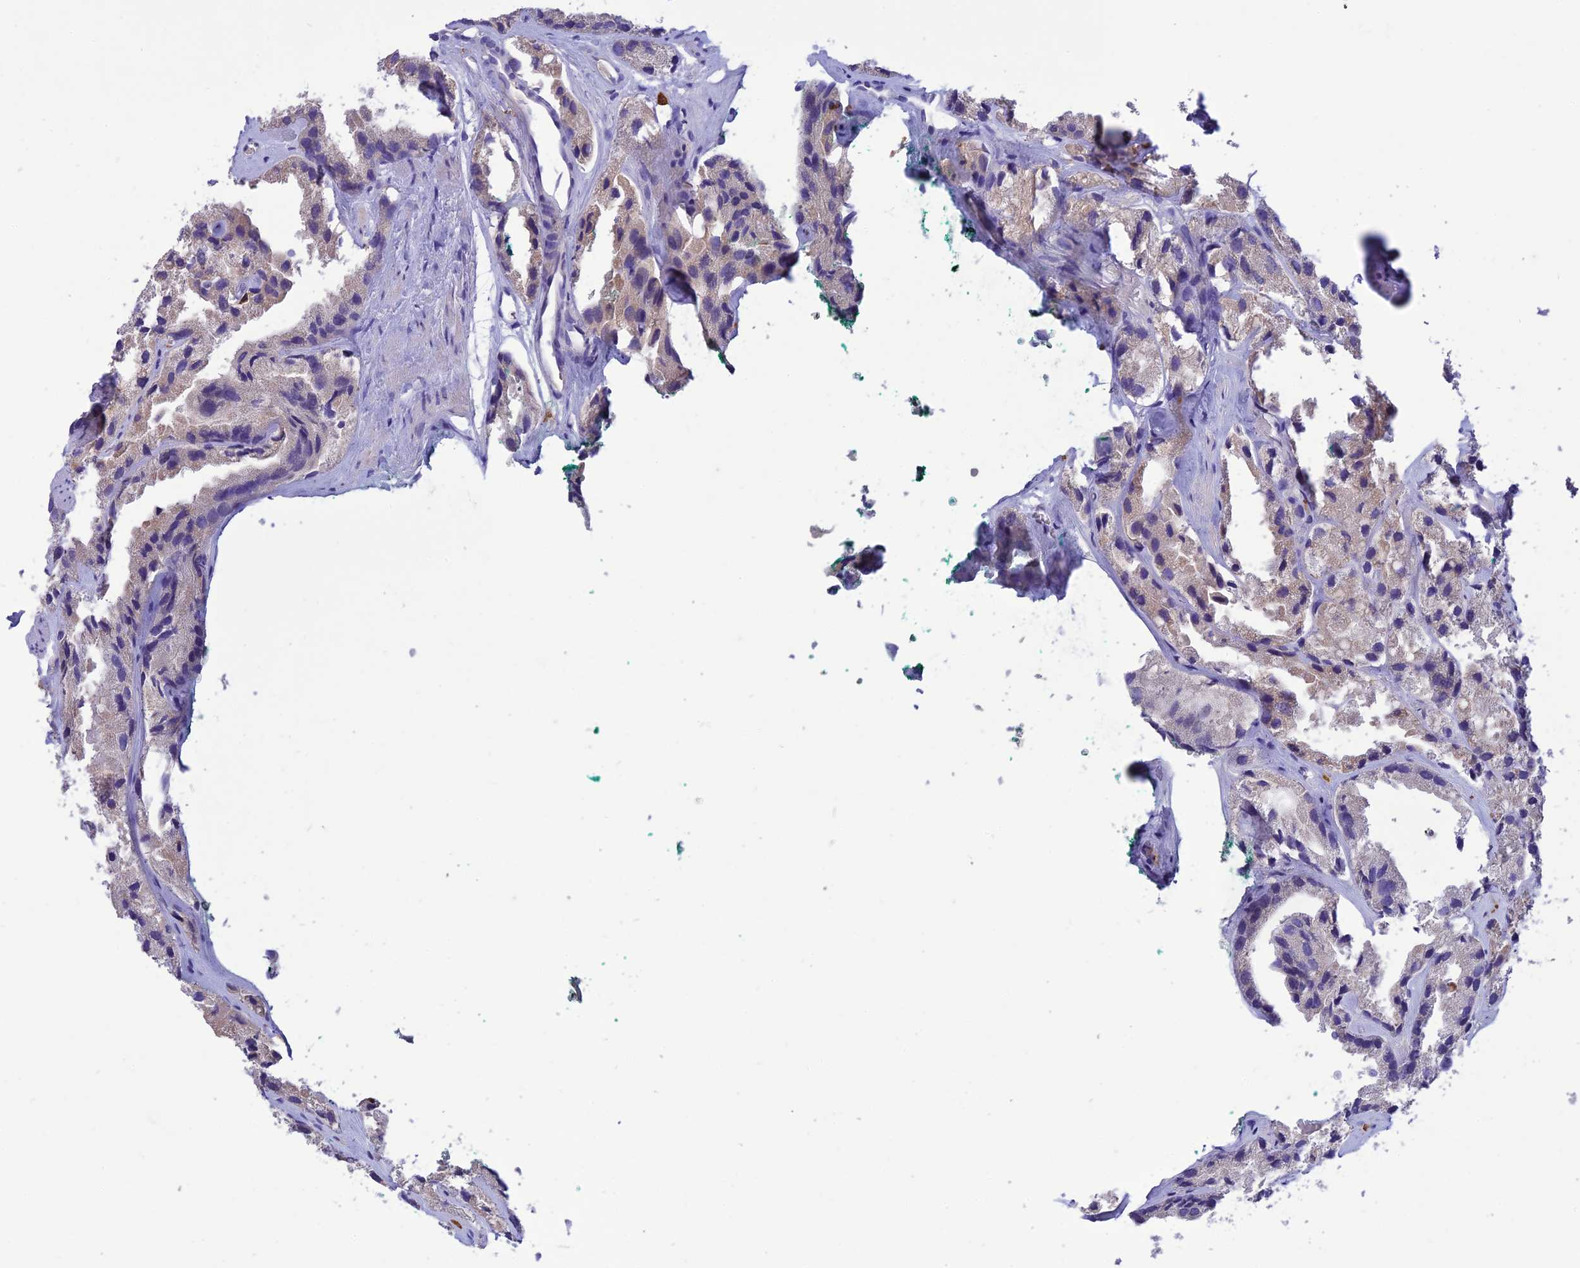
{"staining": {"intensity": "weak", "quantity": ">75%", "location": "cytoplasmic/membranous"}, "tissue": "prostate cancer", "cell_type": "Tumor cells", "image_type": "cancer", "snomed": [{"axis": "morphology", "description": "Adenocarcinoma, High grade"}, {"axis": "topography", "description": "Prostate"}], "caption": "IHC (DAB (3,3'-diaminobenzidine)) staining of human high-grade adenocarcinoma (prostate) reveals weak cytoplasmic/membranous protein positivity in approximately >75% of tumor cells.", "gene": "SFT2D2", "patient": {"sex": "male", "age": 66}}